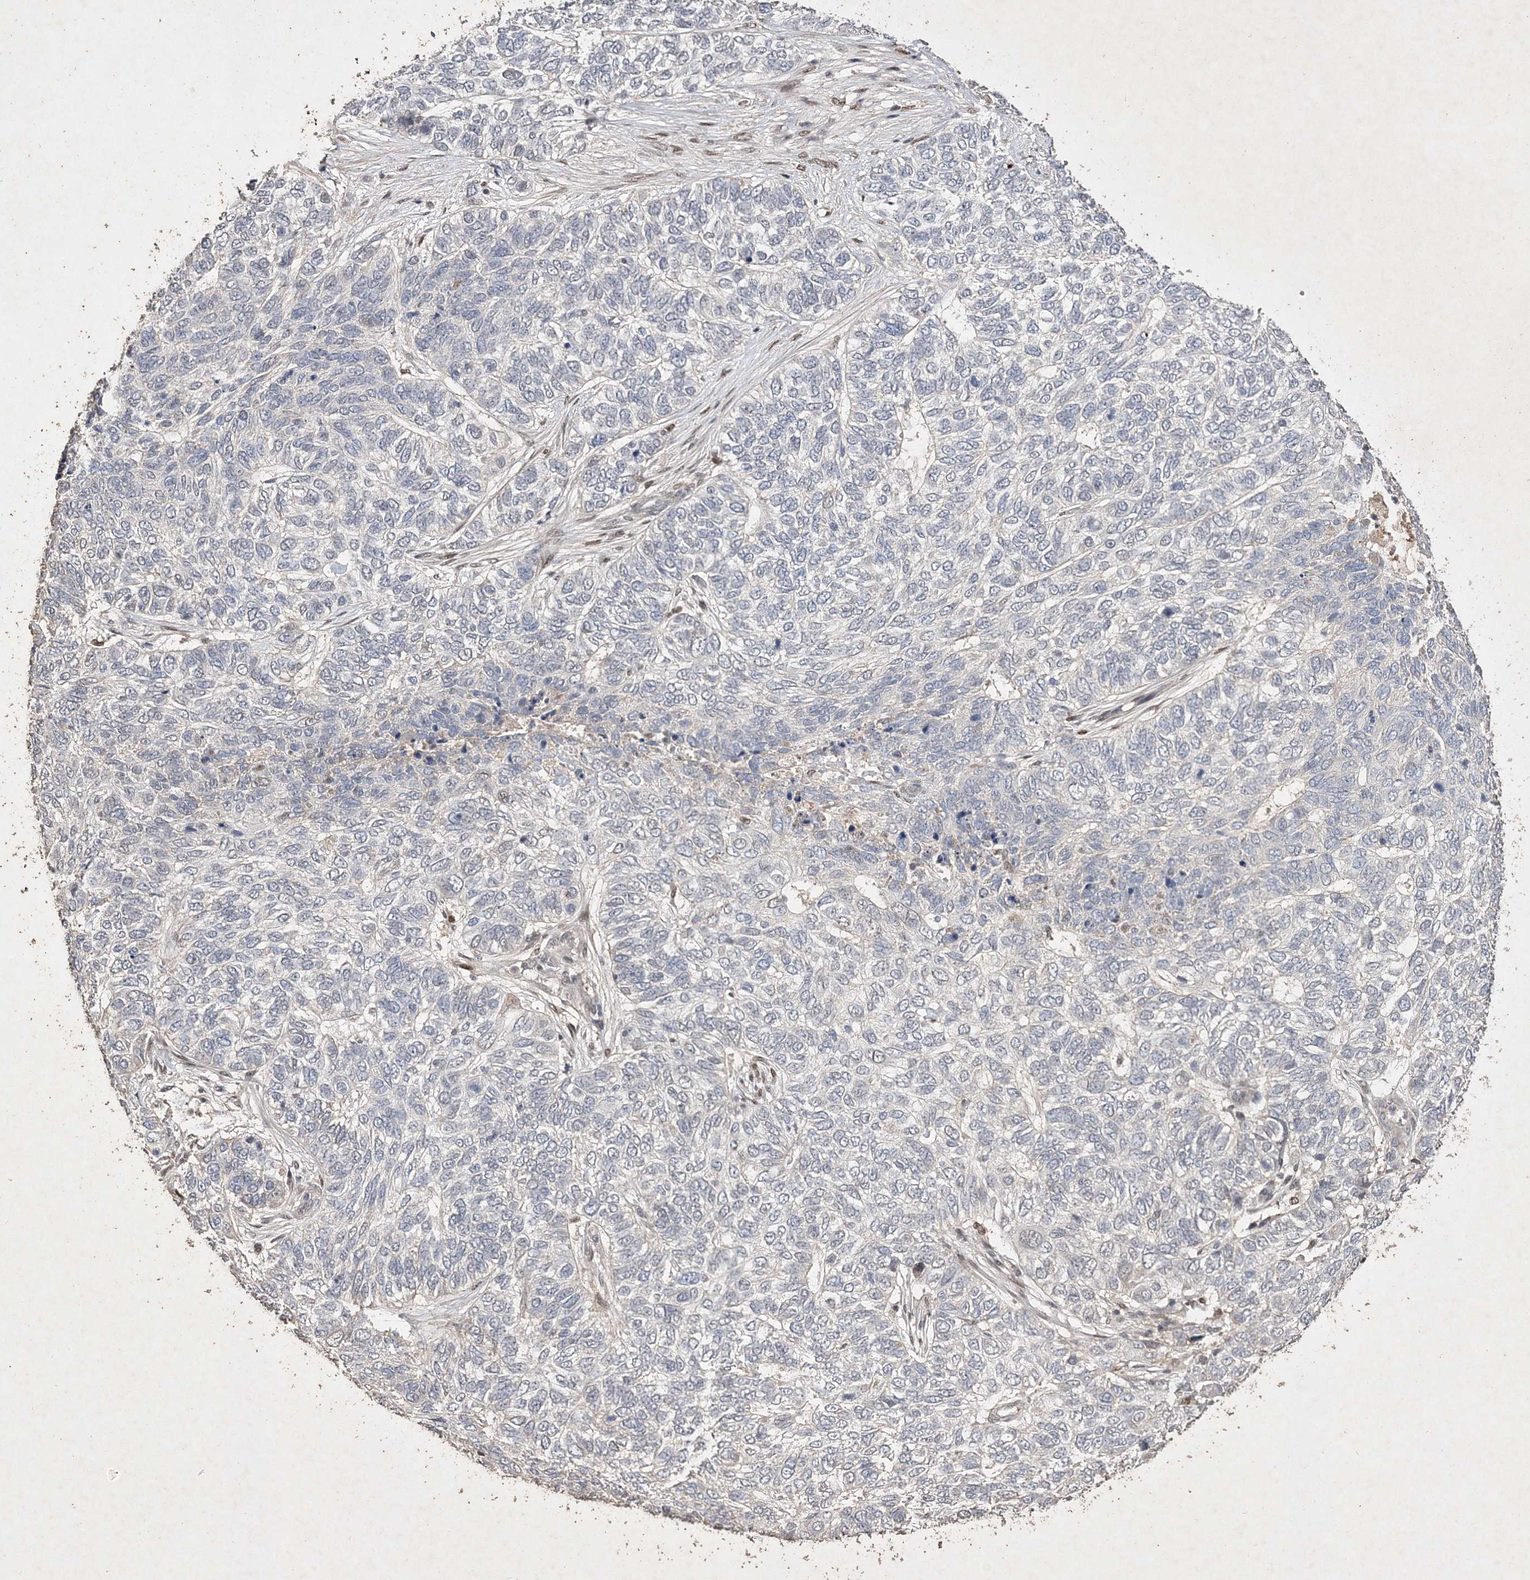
{"staining": {"intensity": "negative", "quantity": "none", "location": "none"}, "tissue": "skin cancer", "cell_type": "Tumor cells", "image_type": "cancer", "snomed": [{"axis": "morphology", "description": "Basal cell carcinoma"}, {"axis": "topography", "description": "Skin"}], "caption": "Skin cancer (basal cell carcinoma) stained for a protein using immunohistochemistry (IHC) exhibits no staining tumor cells.", "gene": "C3orf38", "patient": {"sex": "female", "age": 65}}